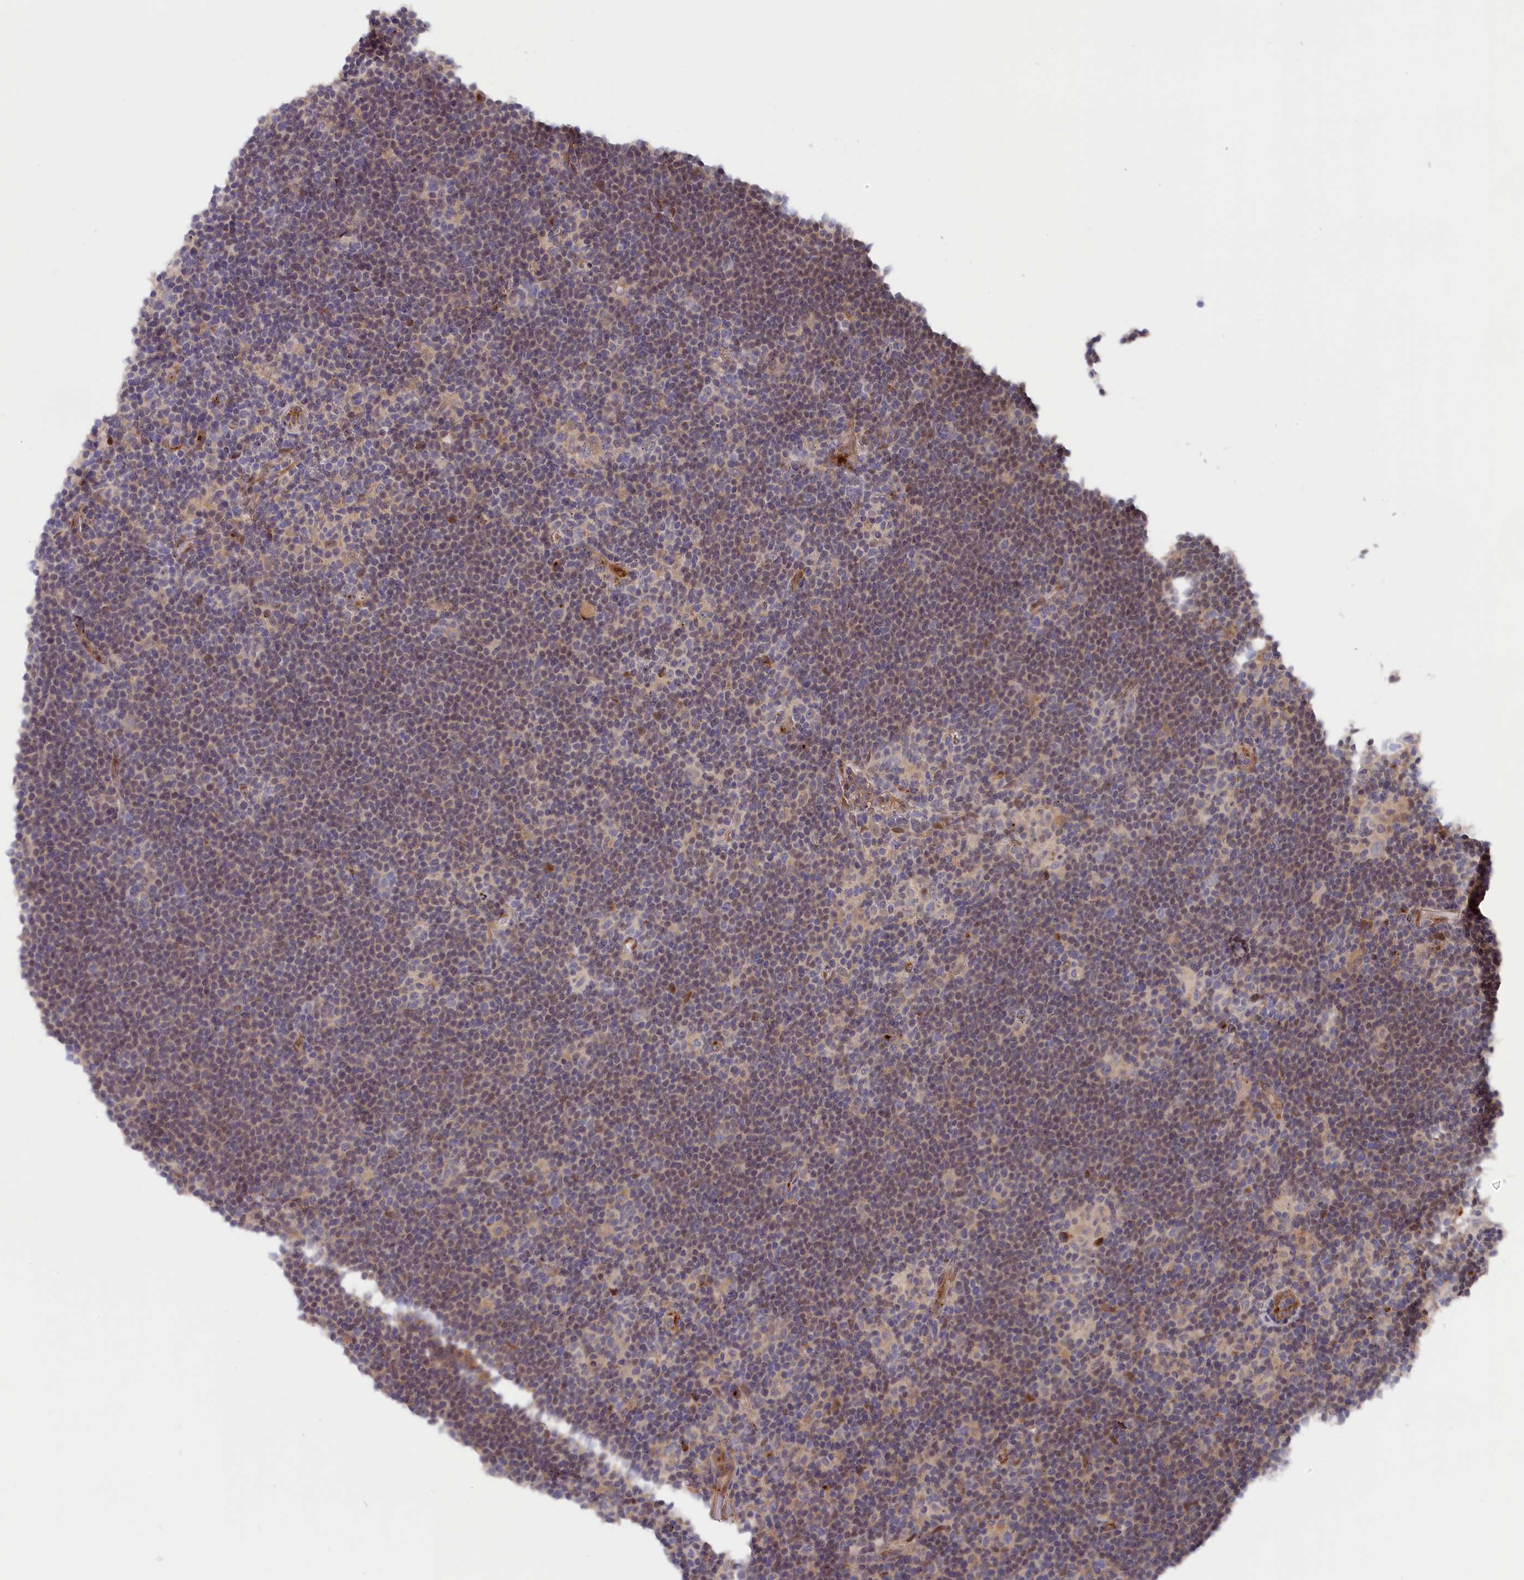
{"staining": {"intensity": "negative", "quantity": "none", "location": "none"}, "tissue": "lymphoma", "cell_type": "Tumor cells", "image_type": "cancer", "snomed": [{"axis": "morphology", "description": "Hodgkin's disease, NOS"}, {"axis": "topography", "description": "Lymph node"}], "caption": "A photomicrograph of lymphoma stained for a protein shows no brown staining in tumor cells. (DAB (3,3'-diaminobenzidine) IHC with hematoxylin counter stain).", "gene": "CHST12", "patient": {"sex": "female", "age": 57}}